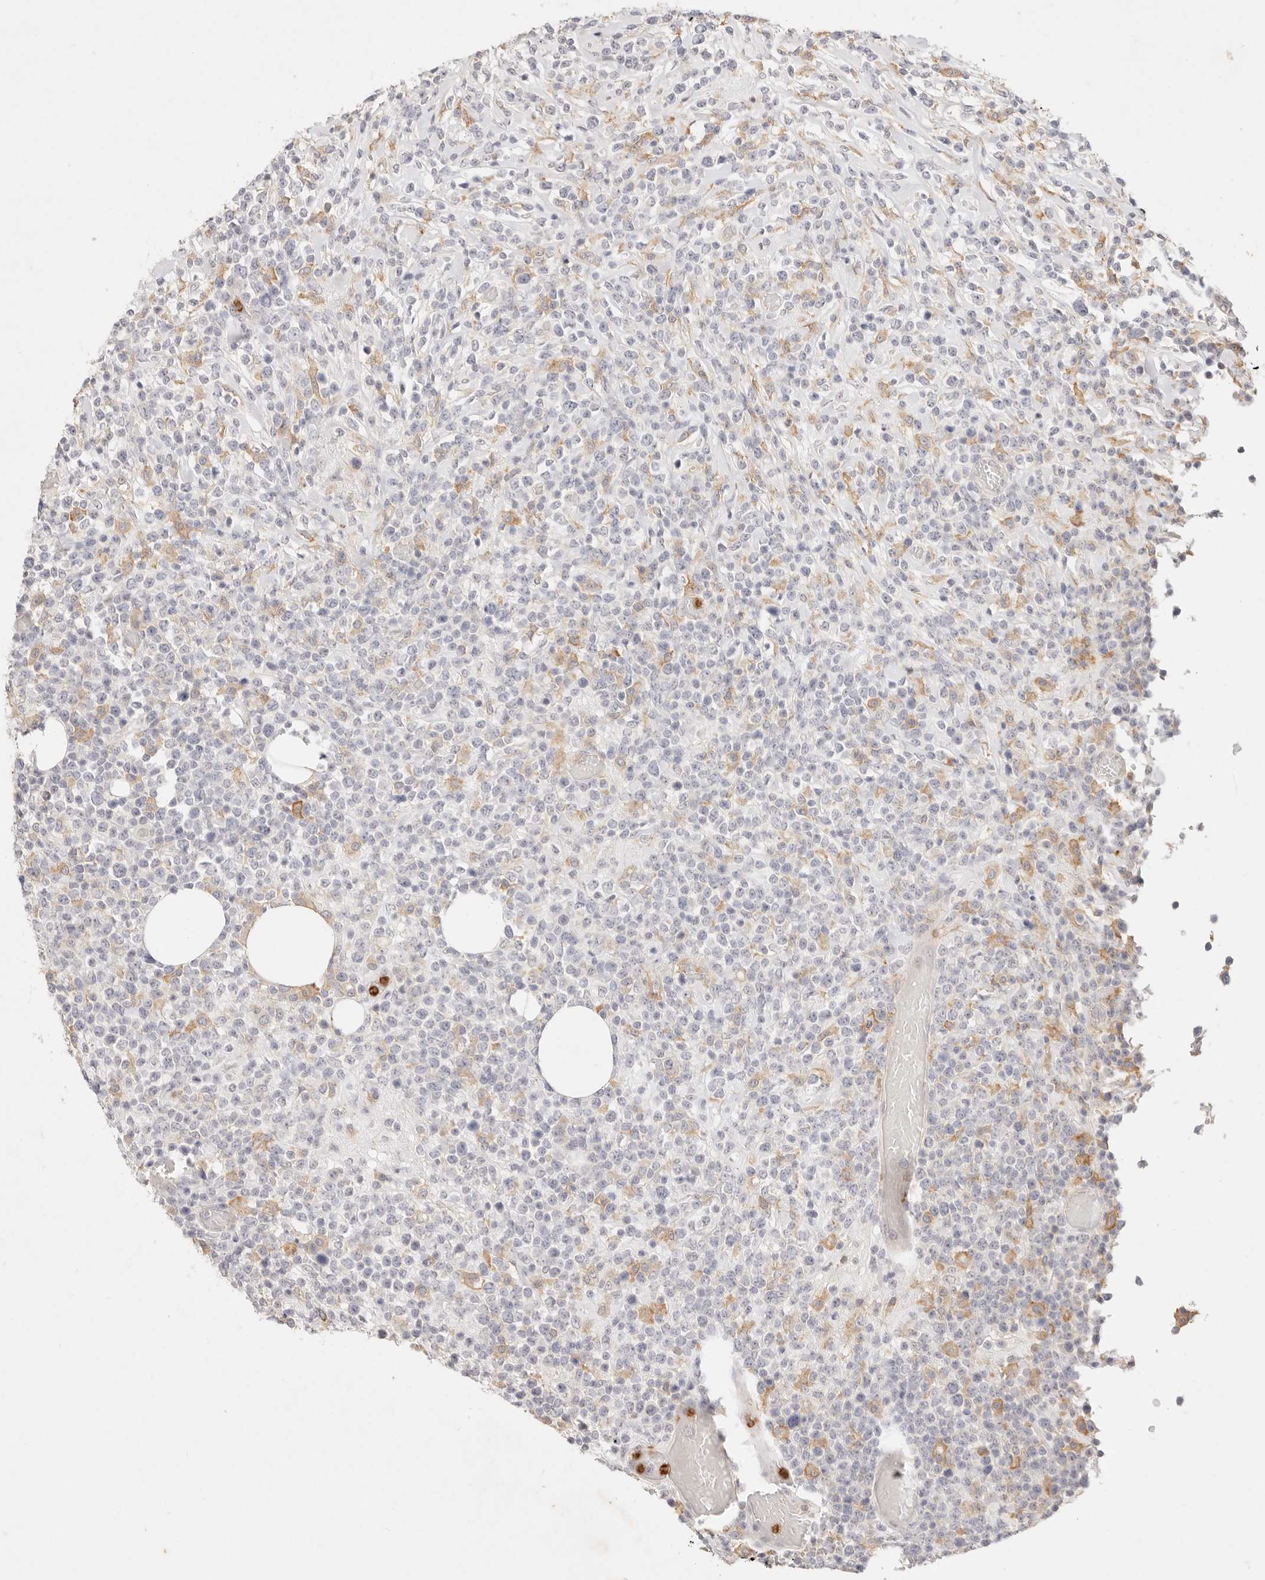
{"staining": {"intensity": "negative", "quantity": "none", "location": "none"}, "tissue": "lymphoma", "cell_type": "Tumor cells", "image_type": "cancer", "snomed": [{"axis": "morphology", "description": "Malignant lymphoma, non-Hodgkin's type, High grade"}, {"axis": "topography", "description": "Colon"}], "caption": "The image shows no staining of tumor cells in lymphoma.", "gene": "GPR84", "patient": {"sex": "female", "age": 53}}